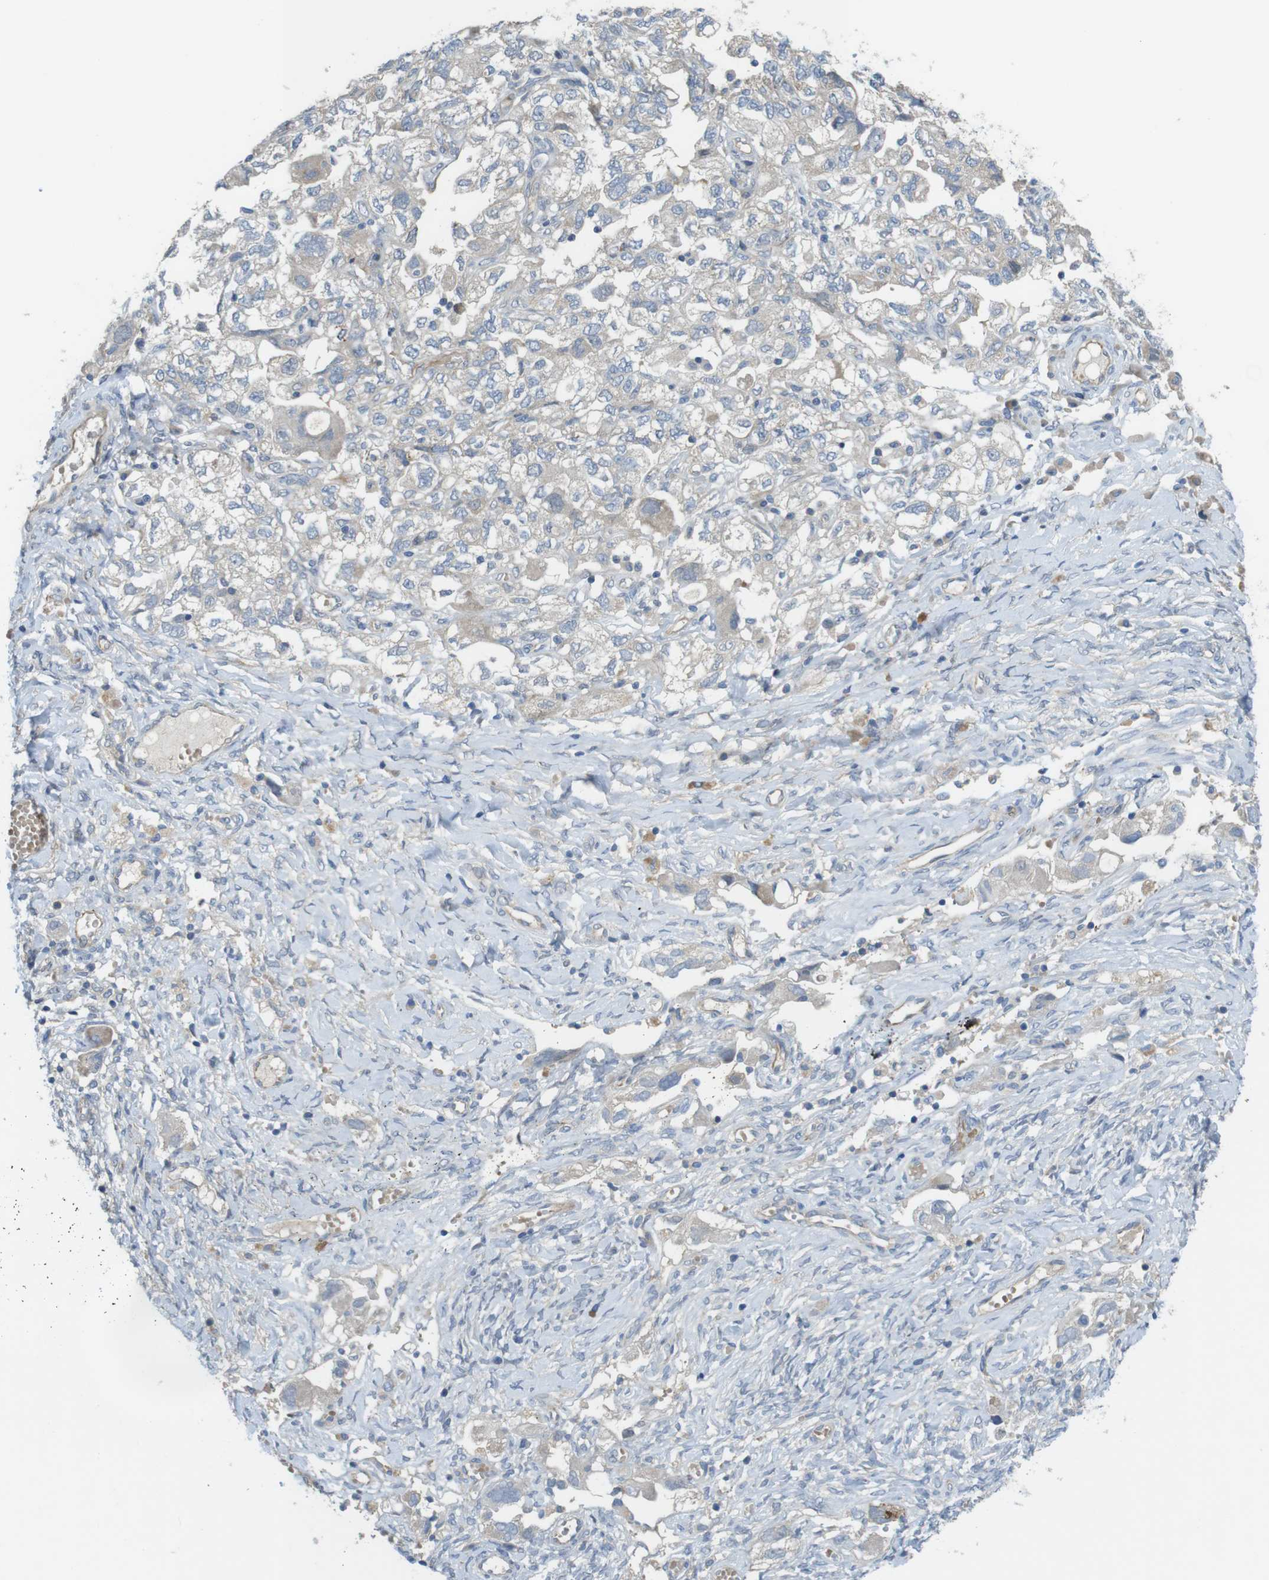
{"staining": {"intensity": "weak", "quantity": "<25%", "location": "cytoplasmic/membranous"}, "tissue": "ovarian cancer", "cell_type": "Tumor cells", "image_type": "cancer", "snomed": [{"axis": "morphology", "description": "Carcinoma, NOS"}, {"axis": "morphology", "description": "Cystadenocarcinoma, serous, NOS"}, {"axis": "topography", "description": "Ovary"}], "caption": "DAB (3,3'-diaminobenzidine) immunohistochemical staining of ovarian serous cystadenocarcinoma shows no significant positivity in tumor cells.", "gene": "ABHD15", "patient": {"sex": "female", "age": 69}}